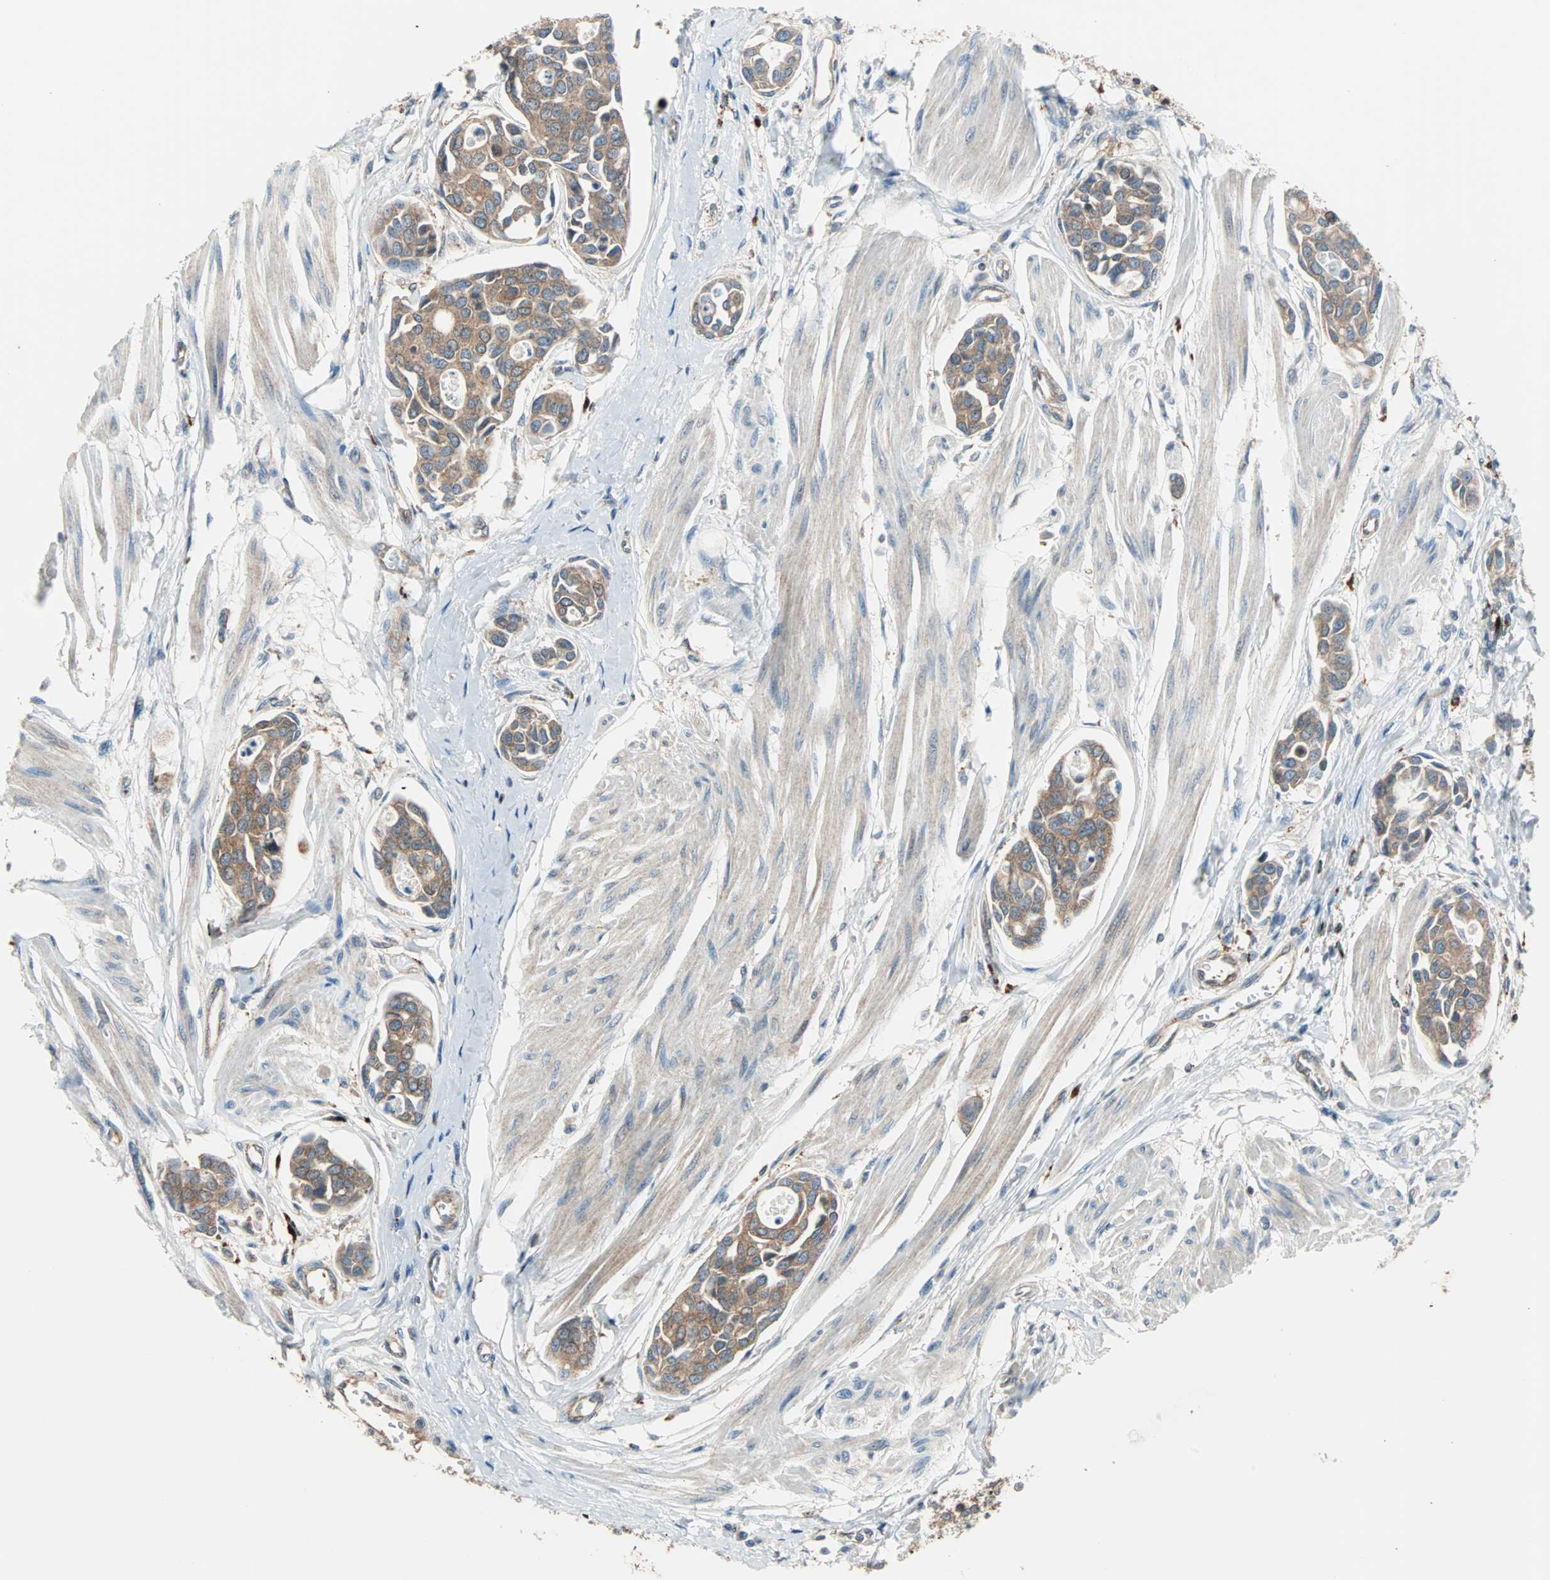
{"staining": {"intensity": "moderate", "quantity": ">75%", "location": "cytoplasmic/membranous"}, "tissue": "urothelial cancer", "cell_type": "Tumor cells", "image_type": "cancer", "snomed": [{"axis": "morphology", "description": "Urothelial carcinoma, High grade"}, {"axis": "topography", "description": "Urinary bladder"}], "caption": "Human urothelial carcinoma (high-grade) stained with a brown dye exhibits moderate cytoplasmic/membranous positive staining in about >75% of tumor cells.", "gene": "RELA", "patient": {"sex": "male", "age": 78}}